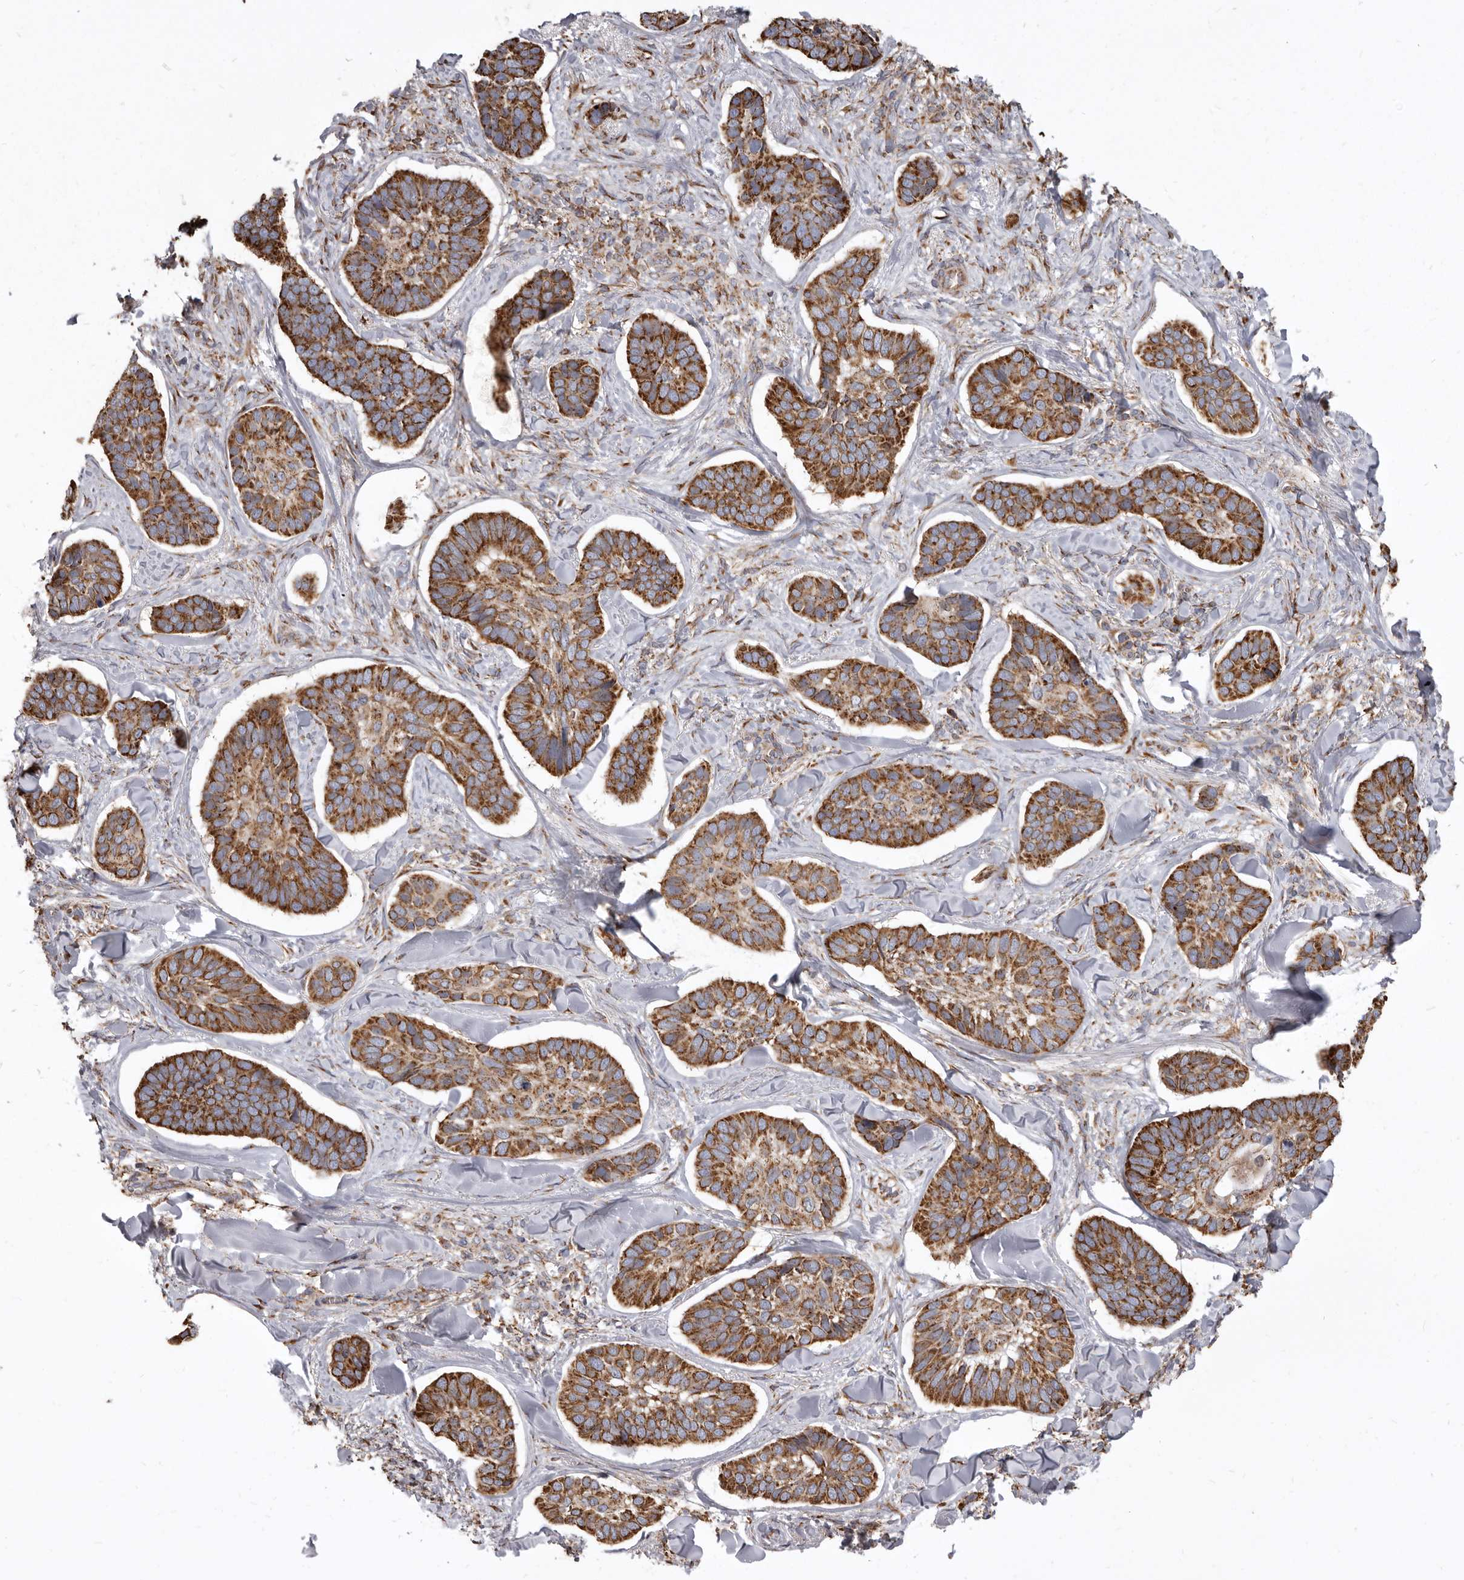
{"staining": {"intensity": "strong", "quantity": ">75%", "location": "cytoplasmic/membranous"}, "tissue": "skin cancer", "cell_type": "Tumor cells", "image_type": "cancer", "snomed": [{"axis": "morphology", "description": "Basal cell carcinoma"}, {"axis": "topography", "description": "Skin"}], "caption": "Immunohistochemical staining of human basal cell carcinoma (skin) demonstrates high levels of strong cytoplasmic/membranous protein expression in about >75% of tumor cells. The protein is shown in brown color, while the nuclei are stained blue.", "gene": "CDK5RAP3", "patient": {"sex": "male", "age": 62}}